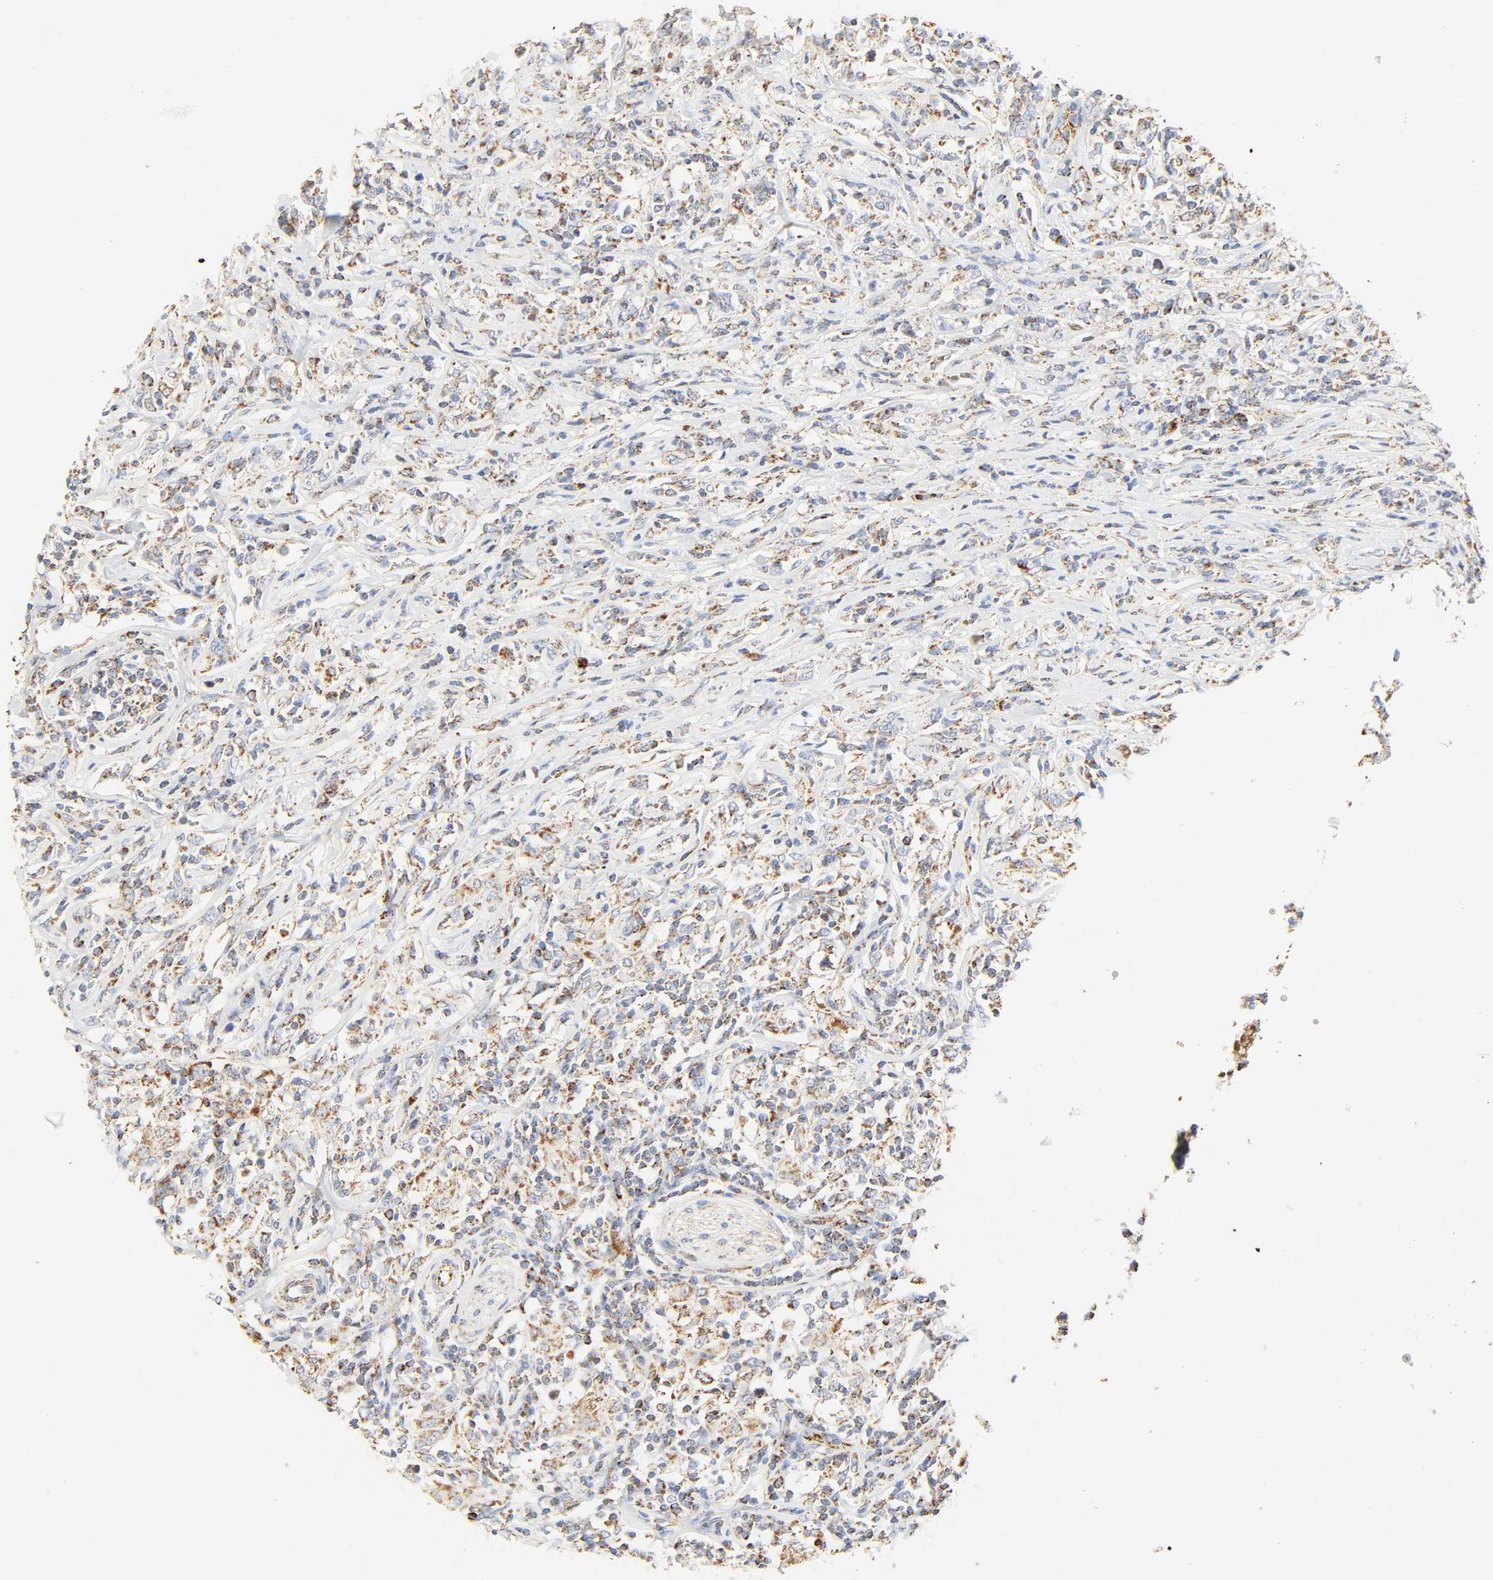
{"staining": {"intensity": "weak", "quantity": "25%-75%", "location": "cytoplasmic/membranous"}, "tissue": "lymphoma", "cell_type": "Tumor cells", "image_type": "cancer", "snomed": [{"axis": "morphology", "description": "Malignant lymphoma, non-Hodgkin's type, High grade"}, {"axis": "topography", "description": "Lymph node"}], "caption": "Malignant lymphoma, non-Hodgkin's type (high-grade) stained with immunohistochemistry (IHC) demonstrates weak cytoplasmic/membranous expression in about 25%-75% of tumor cells.", "gene": "ACAT1", "patient": {"sex": "female", "age": 84}}